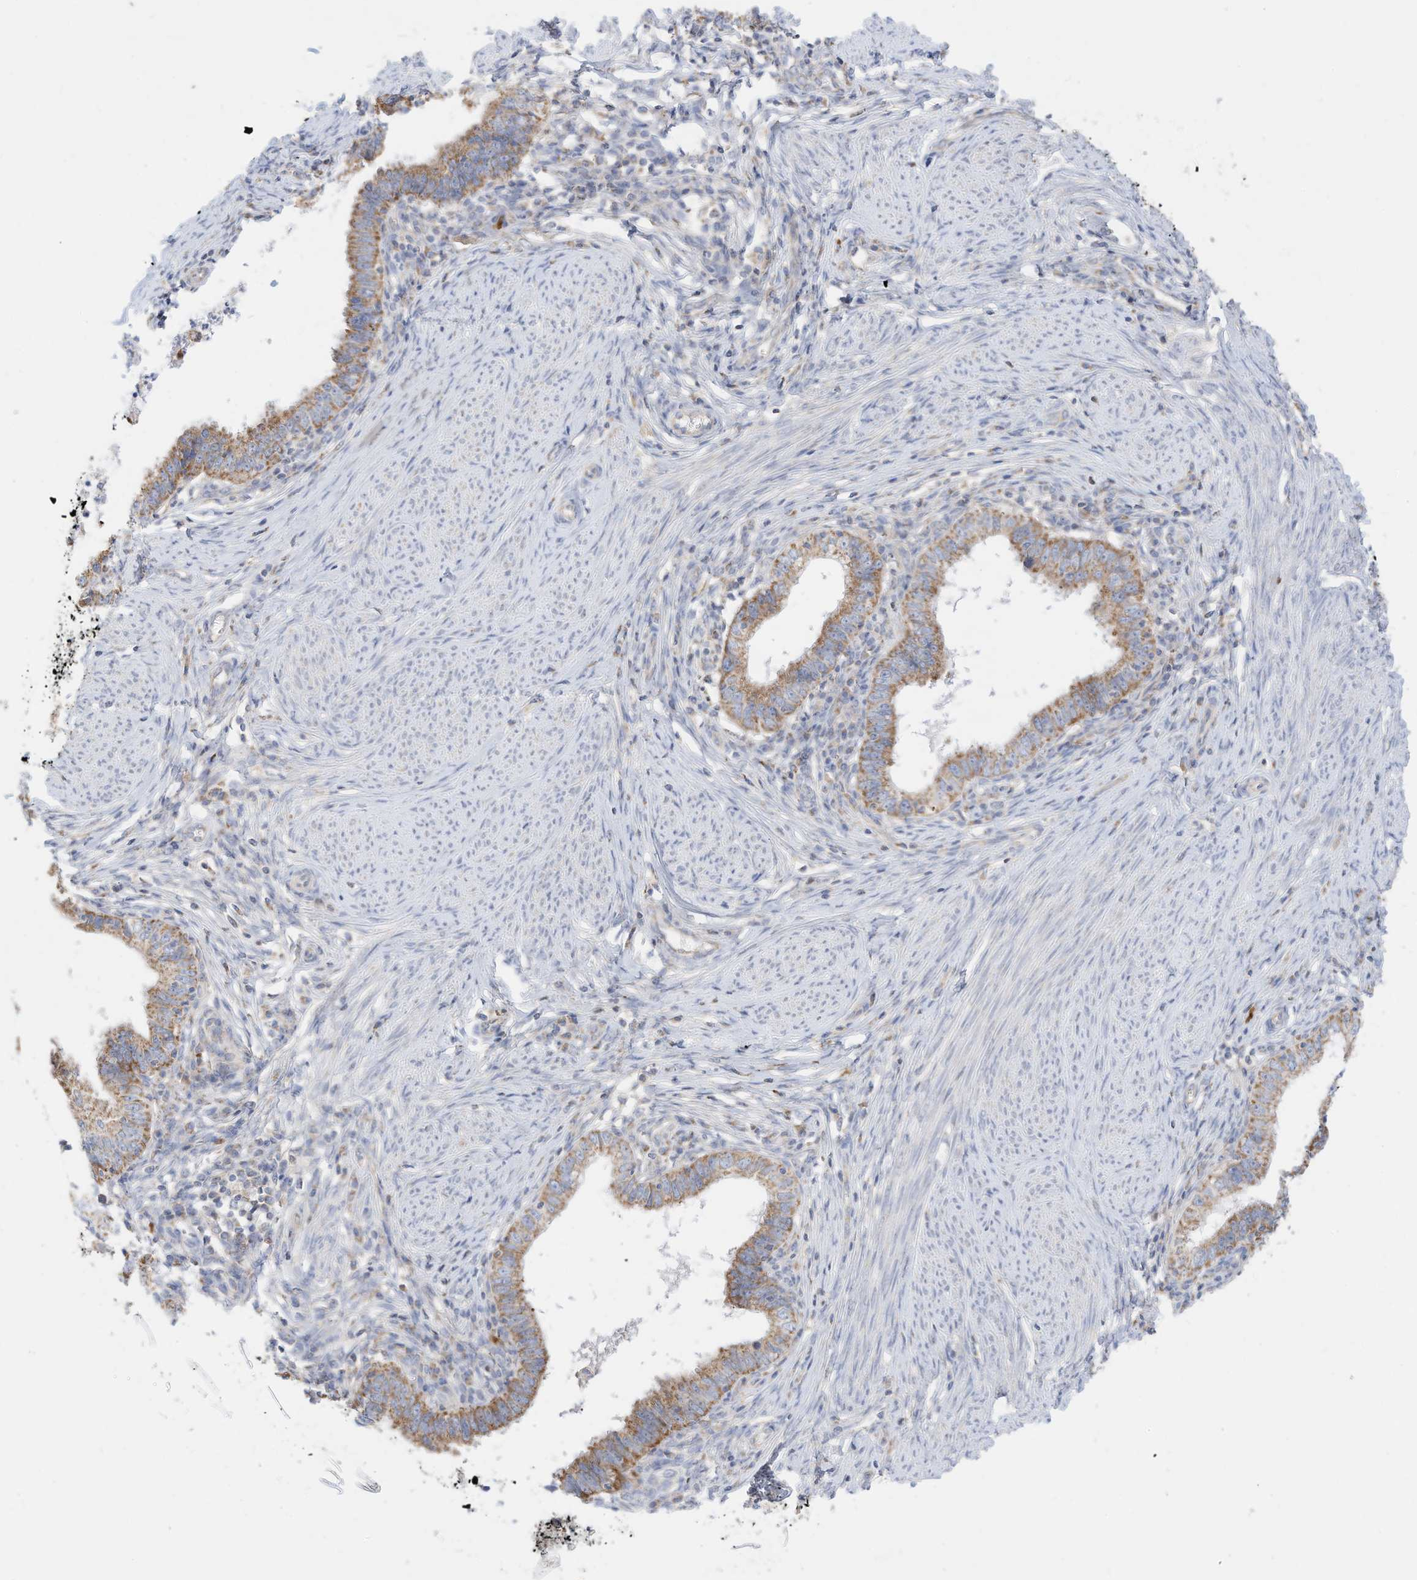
{"staining": {"intensity": "moderate", "quantity": ">75%", "location": "cytoplasmic/membranous"}, "tissue": "cervical cancer", "cell_type": "Tumor cells", "image_type": "cancer", "snomed": [{"axis": "morphology", "description": "Adenocarcinoma, NOS"}, {"axis": "topography", "description": "Cervix"}], "caption": "High-magnification brightfield microscopy of cervical cancer (adenocarcinoma) stained with DAB (brown) and counterstained with hematoxylin (blue). tumor cells exhibit moderate cytoplasmic/membranous expression is identified in about>75% of cells.", "gene": "RHOH", "patient": {"sex": "female", "age": 36}}